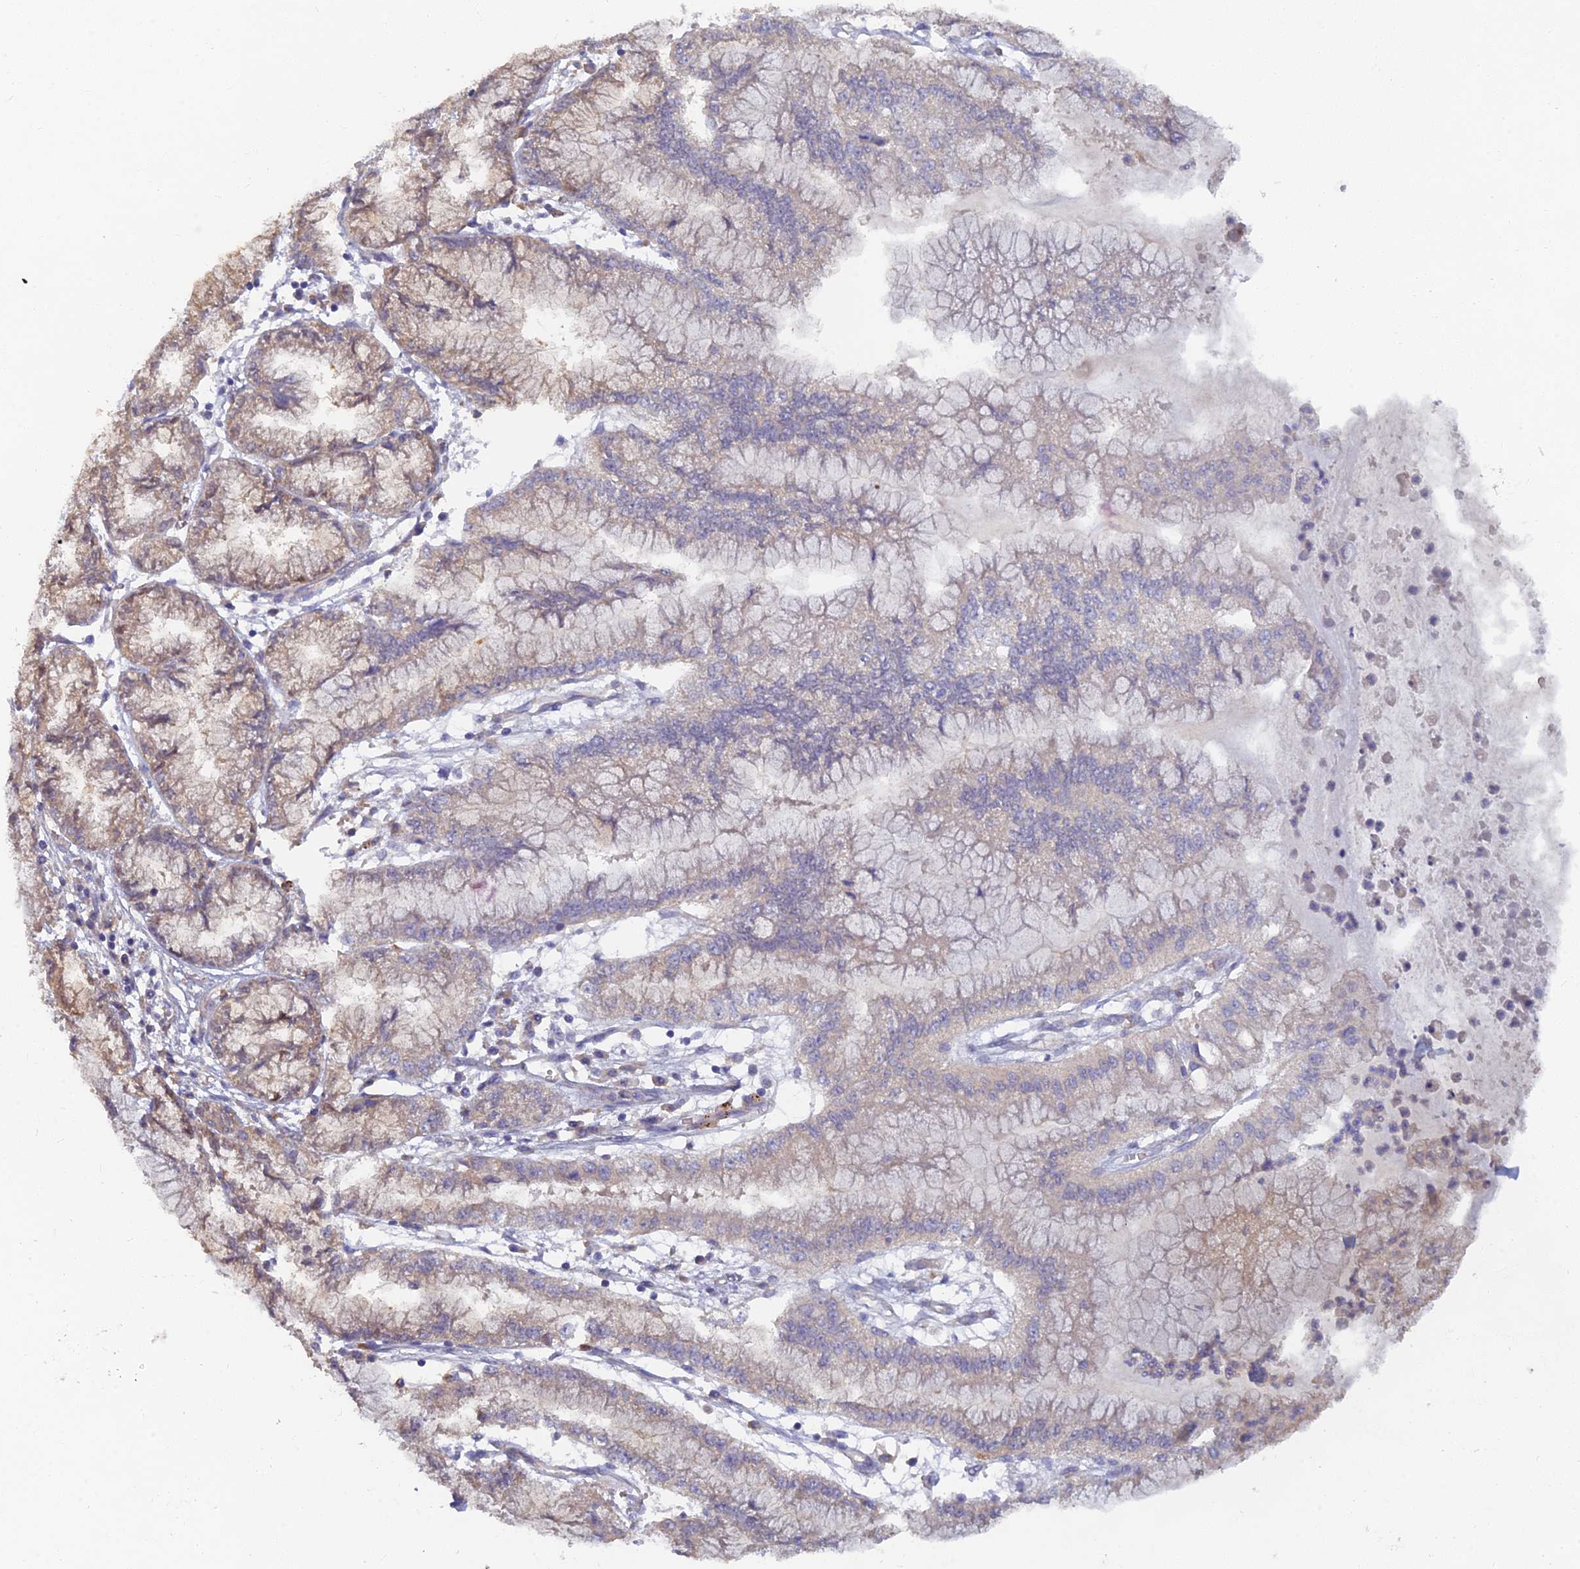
{"staining": {"intensity": "negative", "quantity": "none", "location": "none"}, "tissue": "pancreatic cancer", "cell_type": "Tumor cells", "image_type": "cancer", "snomed": [{"axis": "morphology", "description": "Adenocarcinoma, NOS"}, {"axis": "topography", "description": "Pancreas"}], "caption": "DAB immunohistochemical staining of human adenocarcinoma (pancreatic) demonstrates no significant positivity in tumor cells.", "gene": "ARRDC1", "patient": {"sex": "male", "age": 73}}